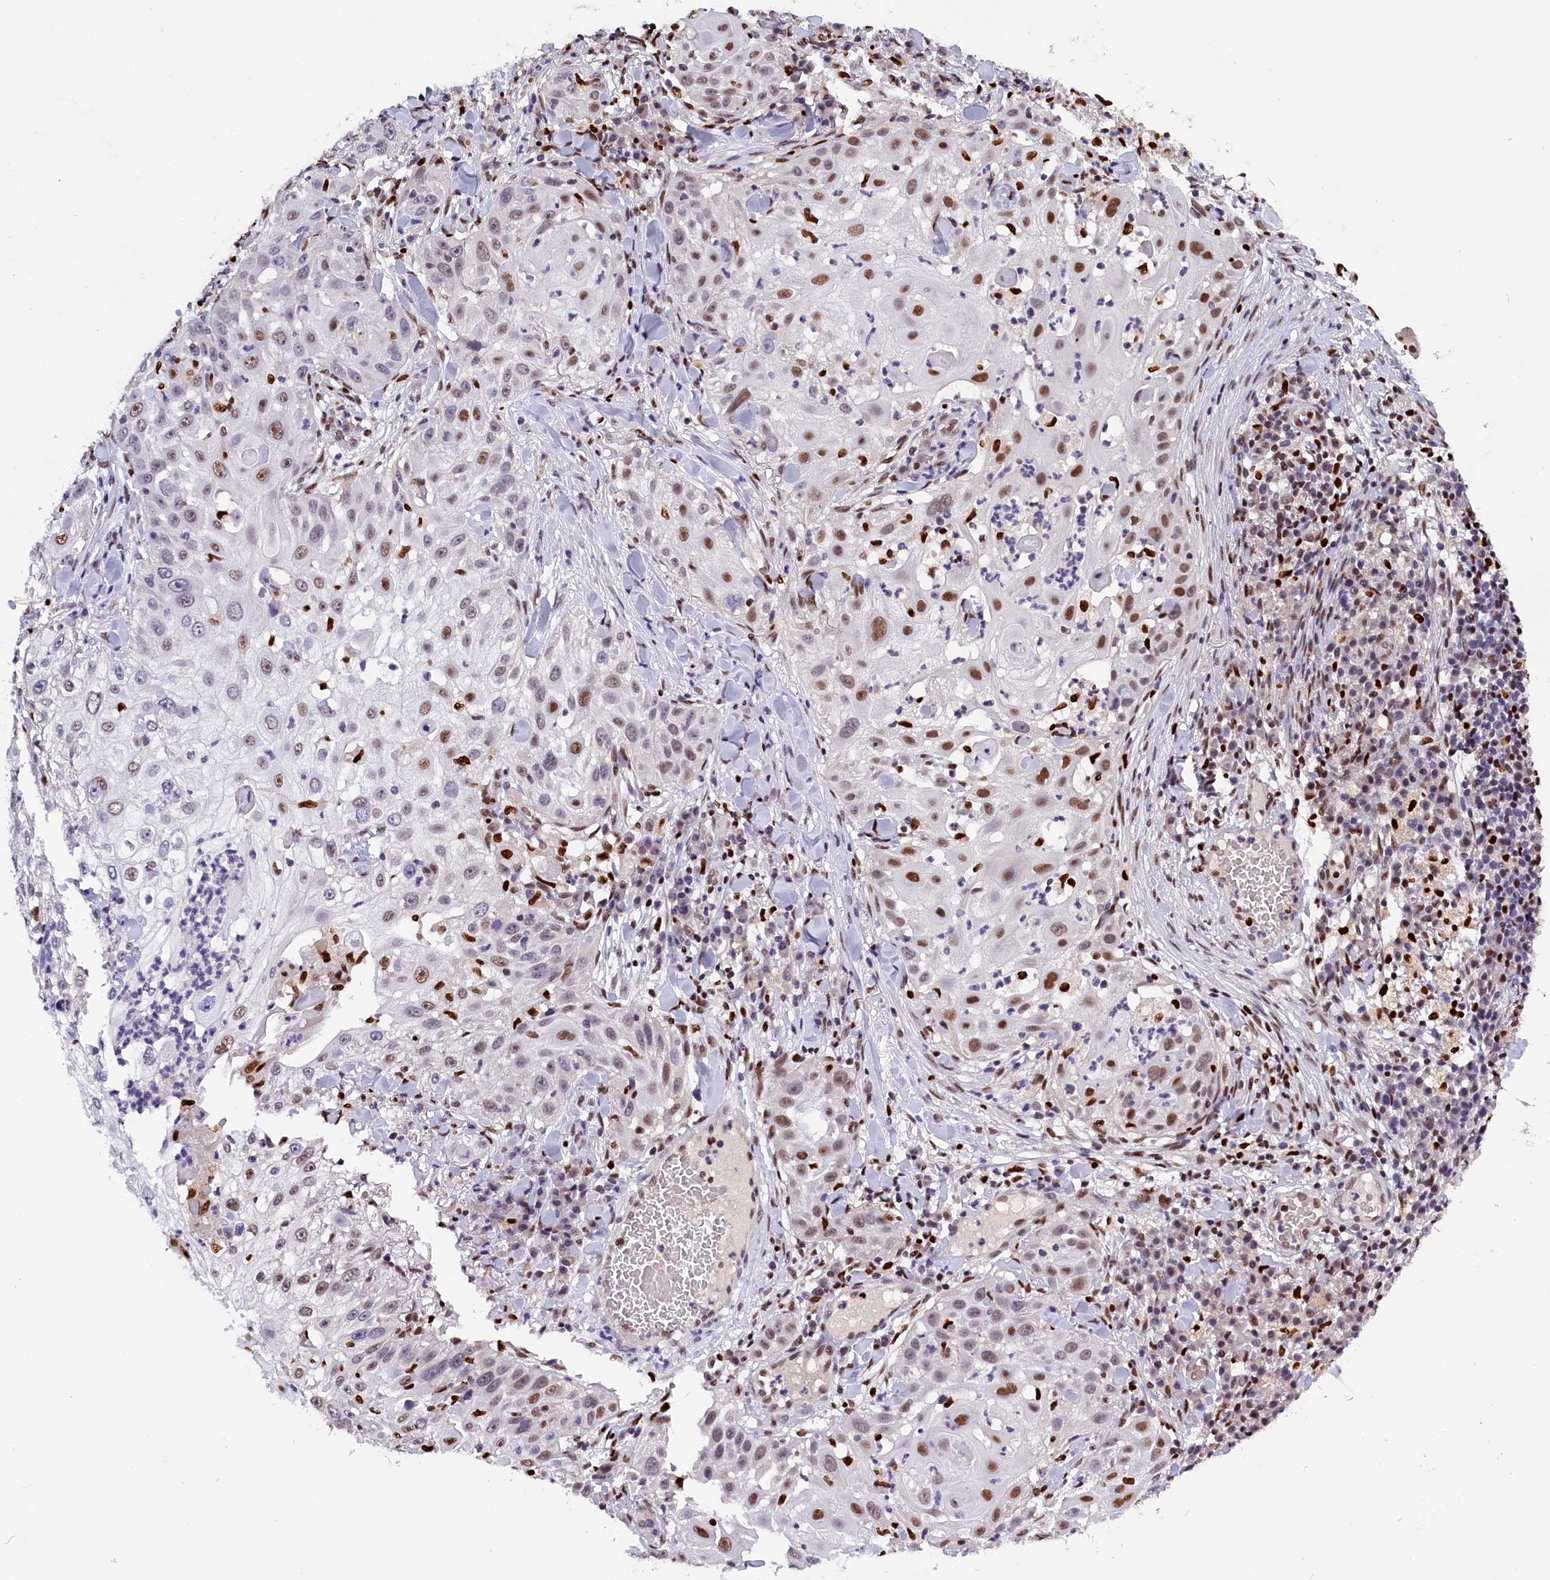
{"staining": {"intensity": "moderate", "quantity": "25%-75%", "location": "nuclear"}, "tissue": "skin cancer", "cell_type": "Tumor cells", "image_type": "cancer", "snomed": [{"axis": "morphology", "description": "Squamous cell carcinoma, NOS"}, {"axis": "topography", "description": "Skin"}], "caption": "An immunohistochemistry image of neoplastic tissue is shown. Protein staining in brown labels moderate nuclear positivity in skin cancer within tumor cells. (DAB = brown stain, brightfield microscopy at high magnification).", "gene": "BTBD9", "patient": {"sex": "female", "age": 44}}